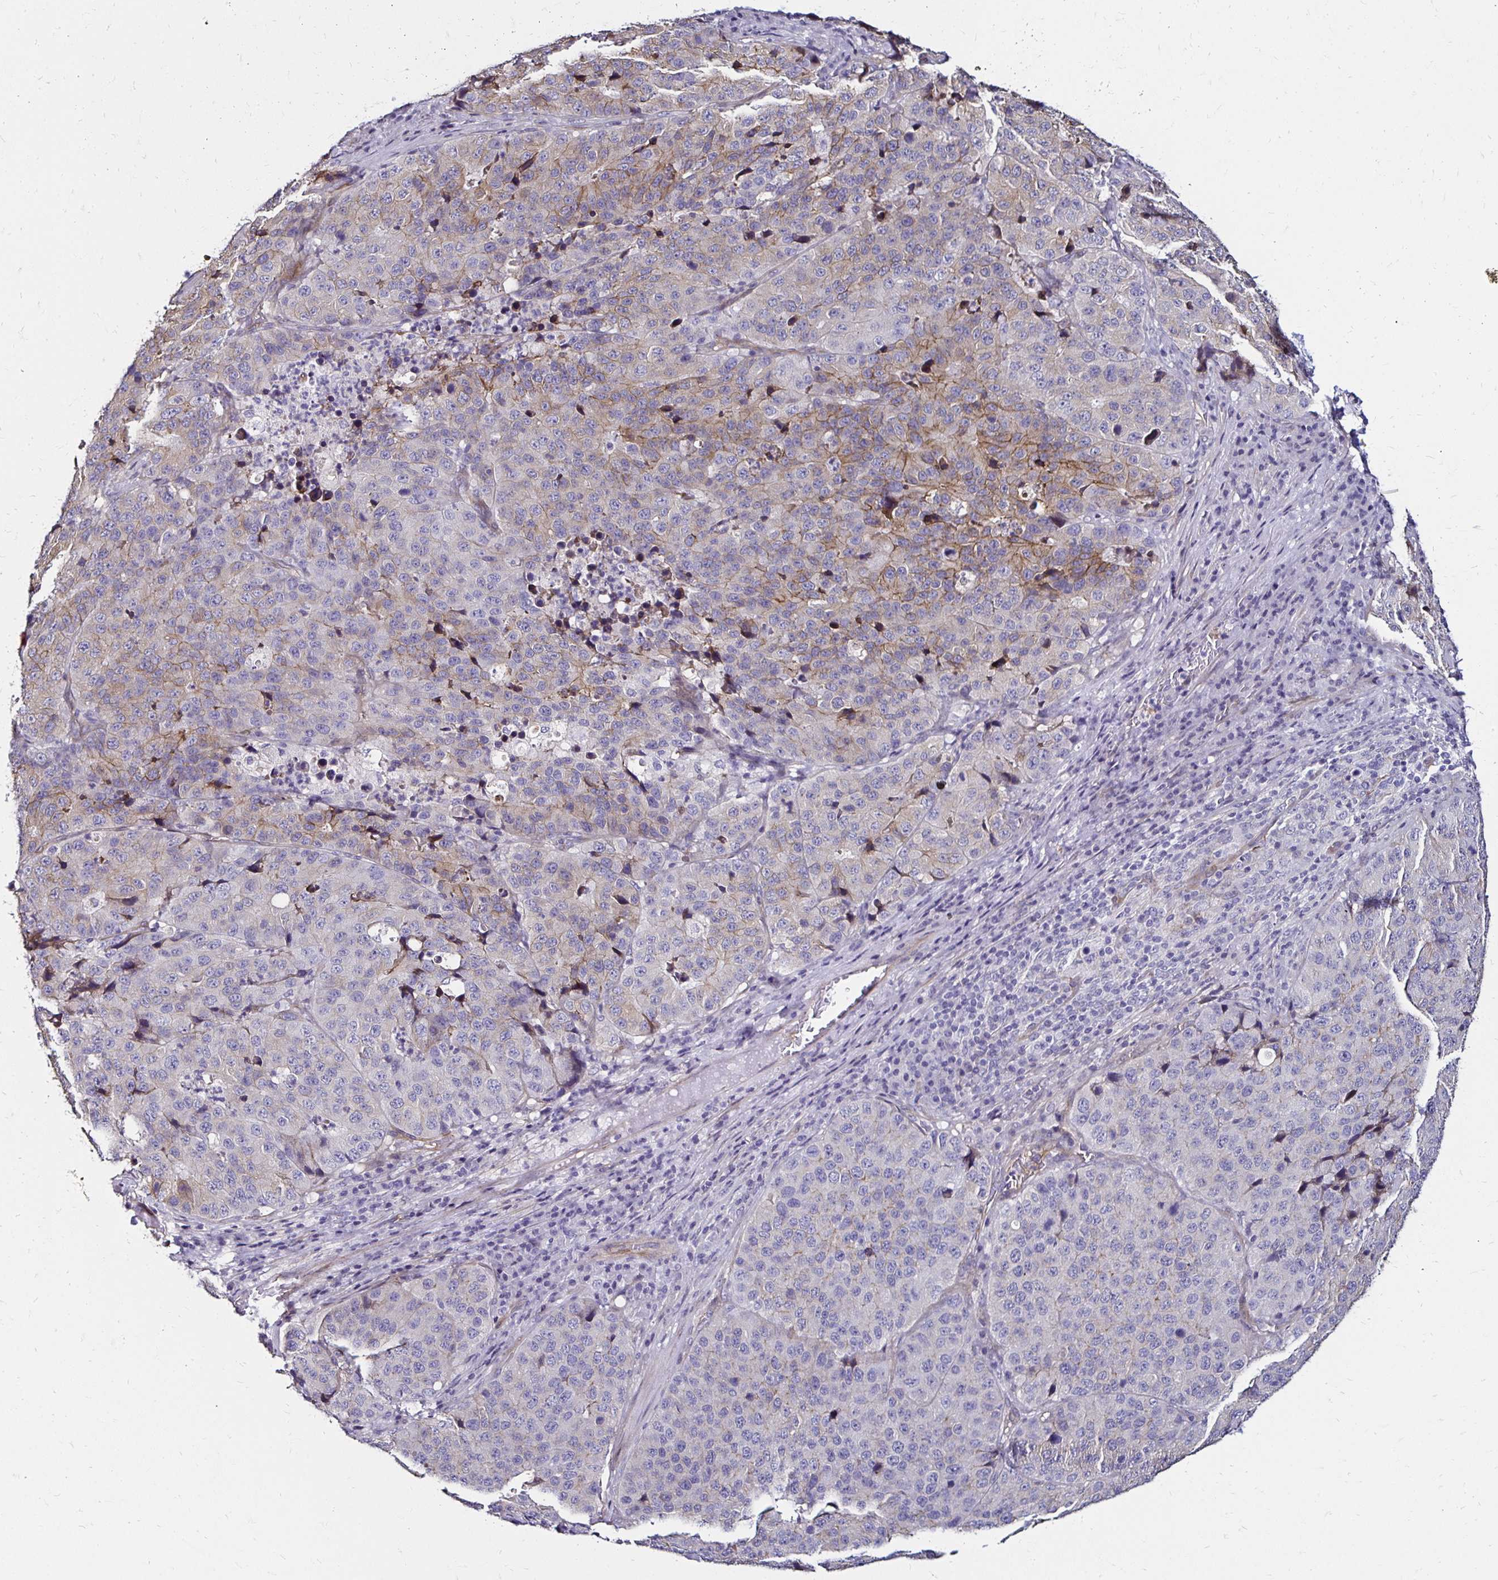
{"staining": {"intensity": "moderate", "quantity": "<25%", "location": "cytoplasmic/membranous"}, "tissue": "stomach cancer", "cell_type": "Tumor cells", "image_type": "cancer", "snomed": [{"axis": "morphology", "description": "Adenocarcinoma, NOS"}, {"axis": "topography", "description": "Stomach"}], "caption": "The immunohistochemical stain shows moderate cytoplasmic/membranous staining in tumor cells of stomach adenocarcinoma tissue.", "gene": "ITGB1", "patient": {"sex": "male", "age": 71}}